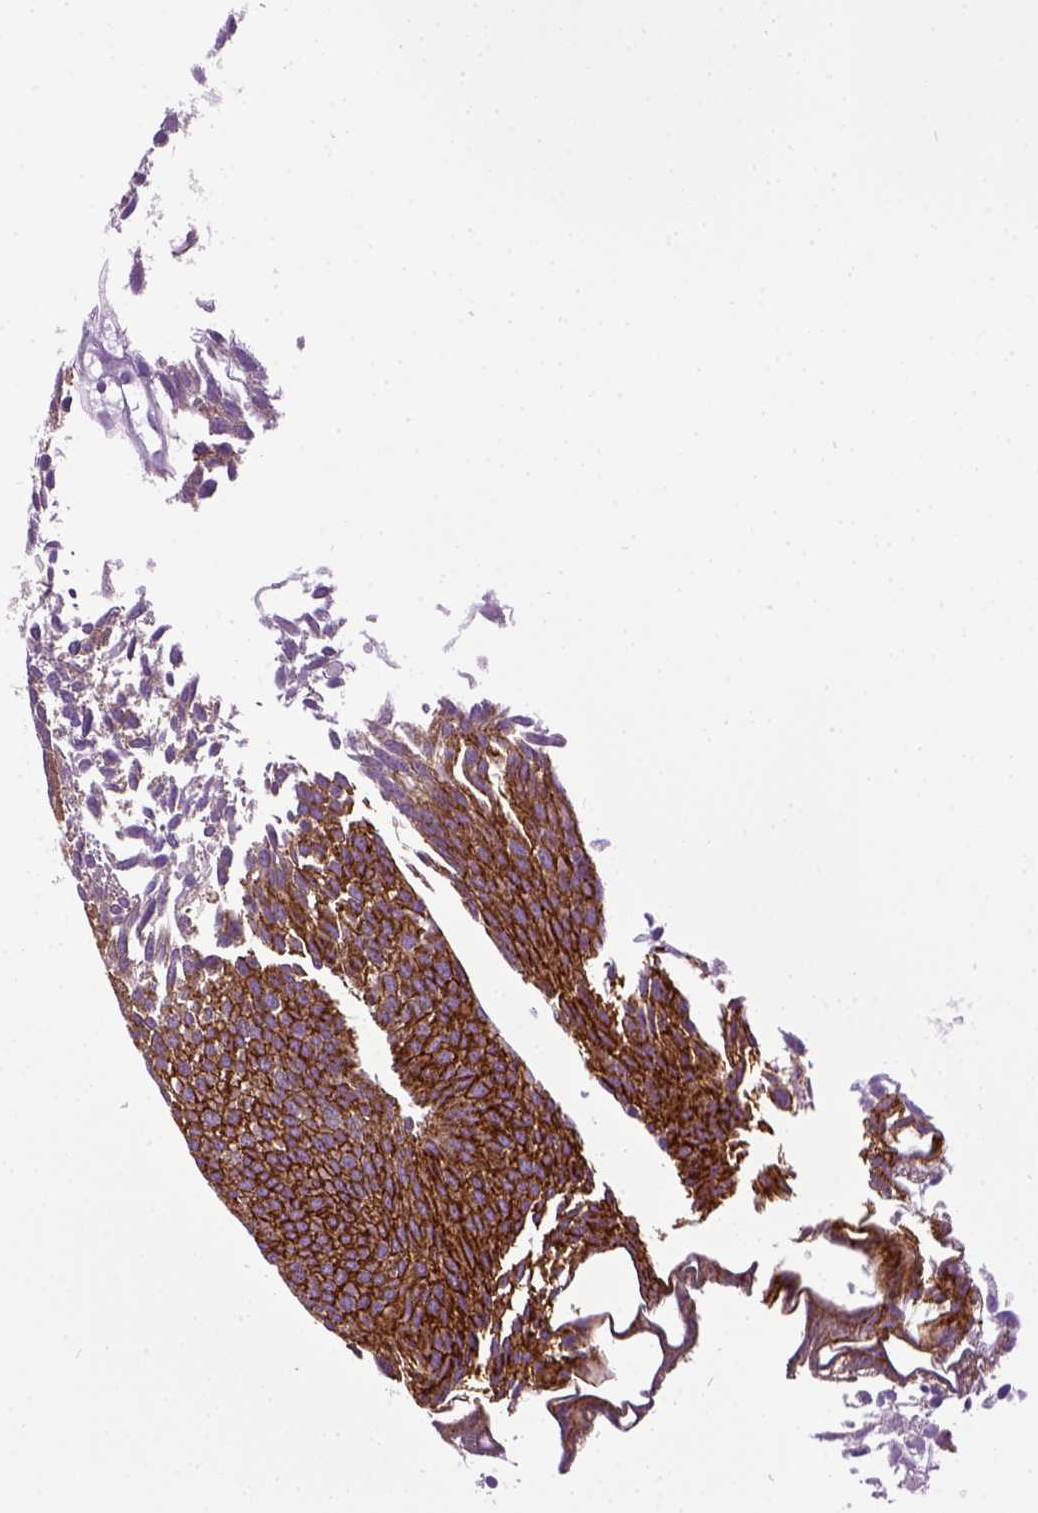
{"staining": {"intensity": "strong", "quantity": ">75%", "location": "cytoplasmic/membranous"}, "tissue": "urothelial cancer", "cell_type": "Tumor cells", "image_type": "cancer", "snomed": [{"axis": "morphology", "description": "Urothelial carcinoma, Low grade"}, {"axis": "topography", "description": "Urinary bladder"}], "caption": "This photomicrograph reveals urothelial carcinoma (low-grade) stained with immunohistochemistry (IHC) to label a protein in brown. The cytoplasmic/membranous of tumor cells show strong positivity for the protein. Nuclei are counter-stained blue.", "gene": "CDH1", "patient": {"sex": "male", "age": 63}}